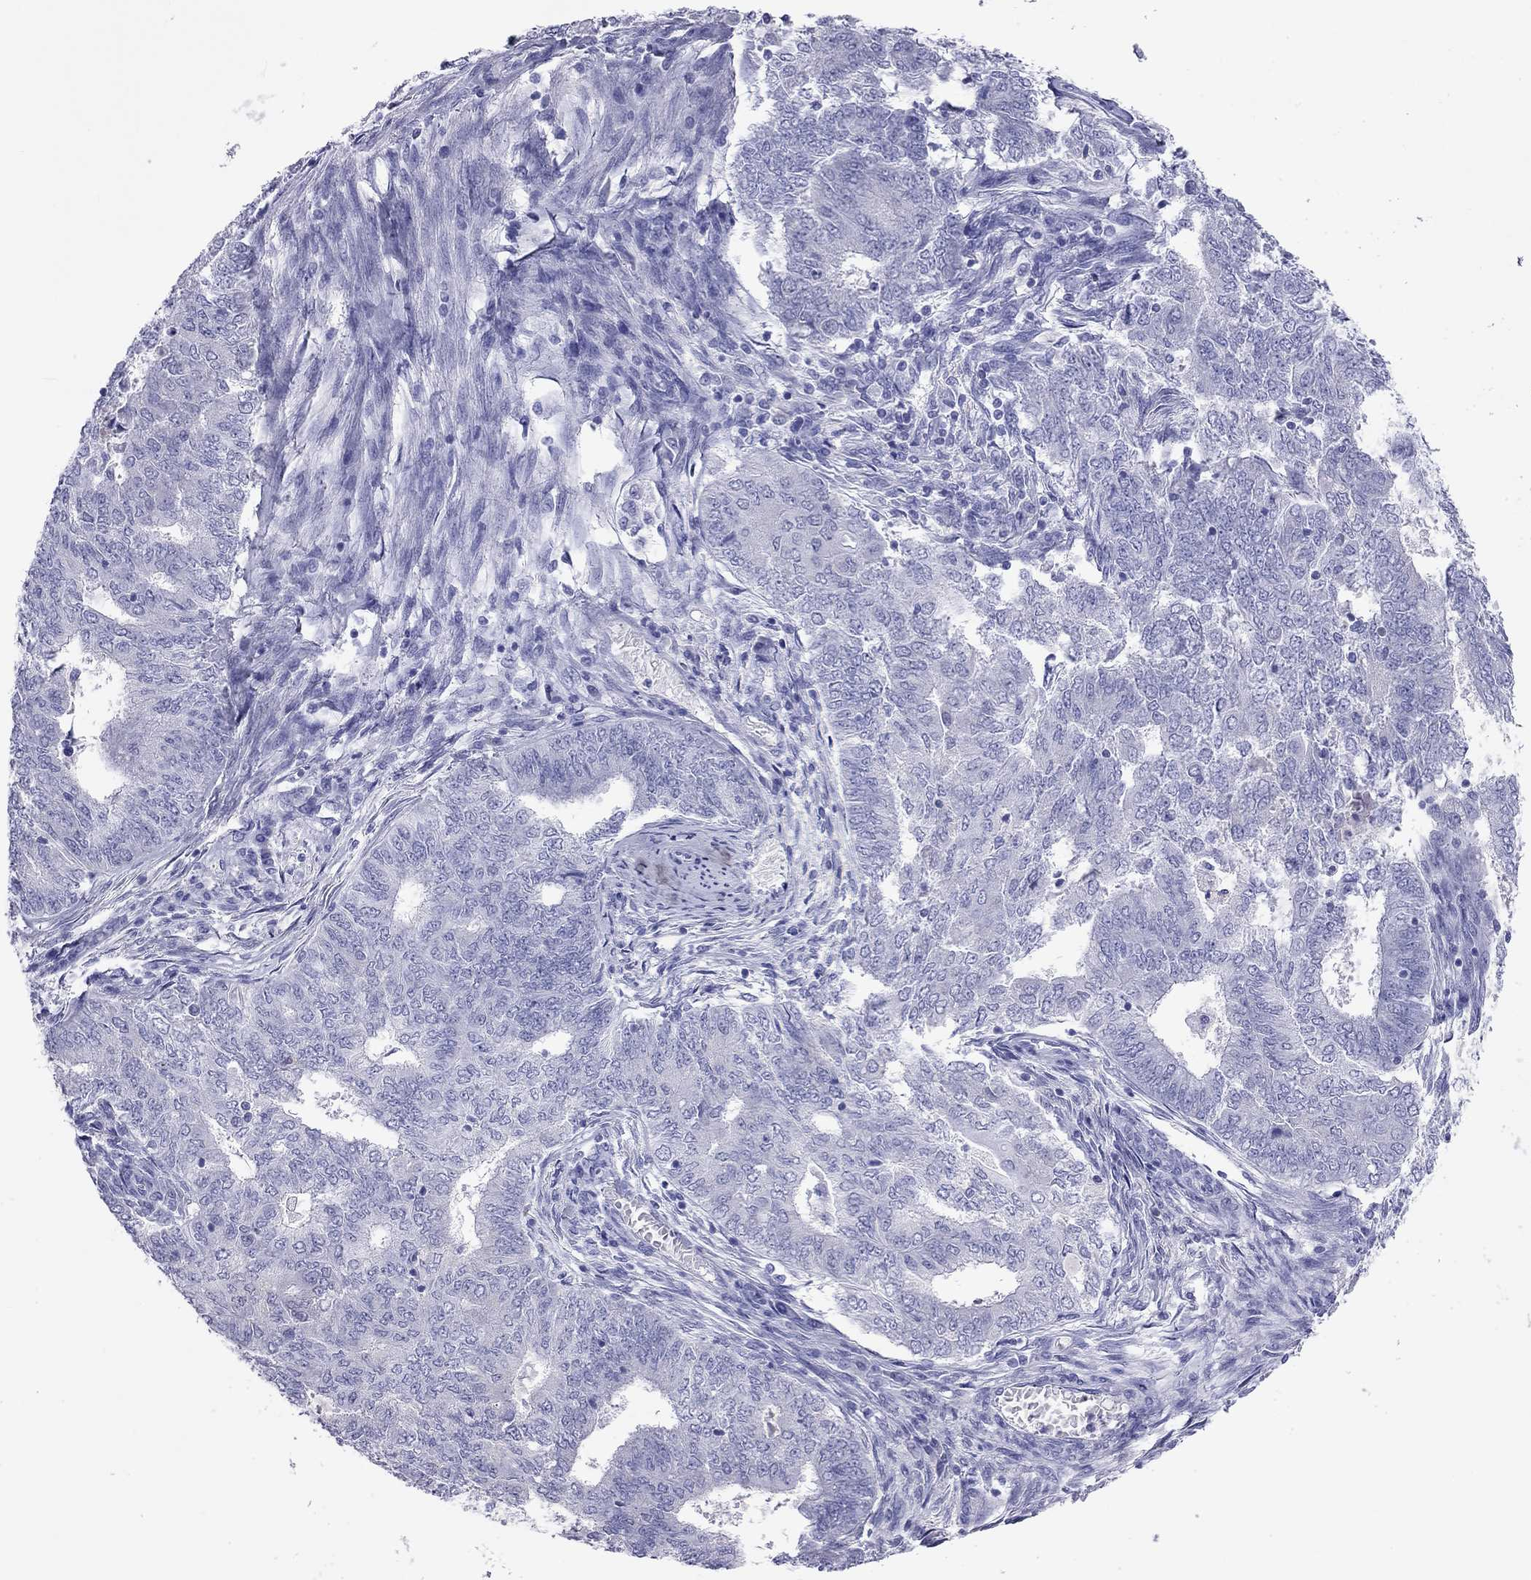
{"staining": {"intensity": "negative", "quantity": "none", "location": "none"}, "tissue": "endometrial cancer", "cell_type": "Tumor cells", "image_type": "cancer", "snomed": [{"axis": "morphology", "description": "Adenocarcinoma, NOS"}, {"axis": "topography", "description": "Endometrium"}], "caption": "This micrograph is of endometrial cancer (adenocarcinoma) stained with immunohistochemistry (IHC) to label a protein in brown with the nuclei are counter-stained blue. There is no expression in tumor cells.", "gene": "ODF4", "patient": {"sex": "female", "age": 62}}